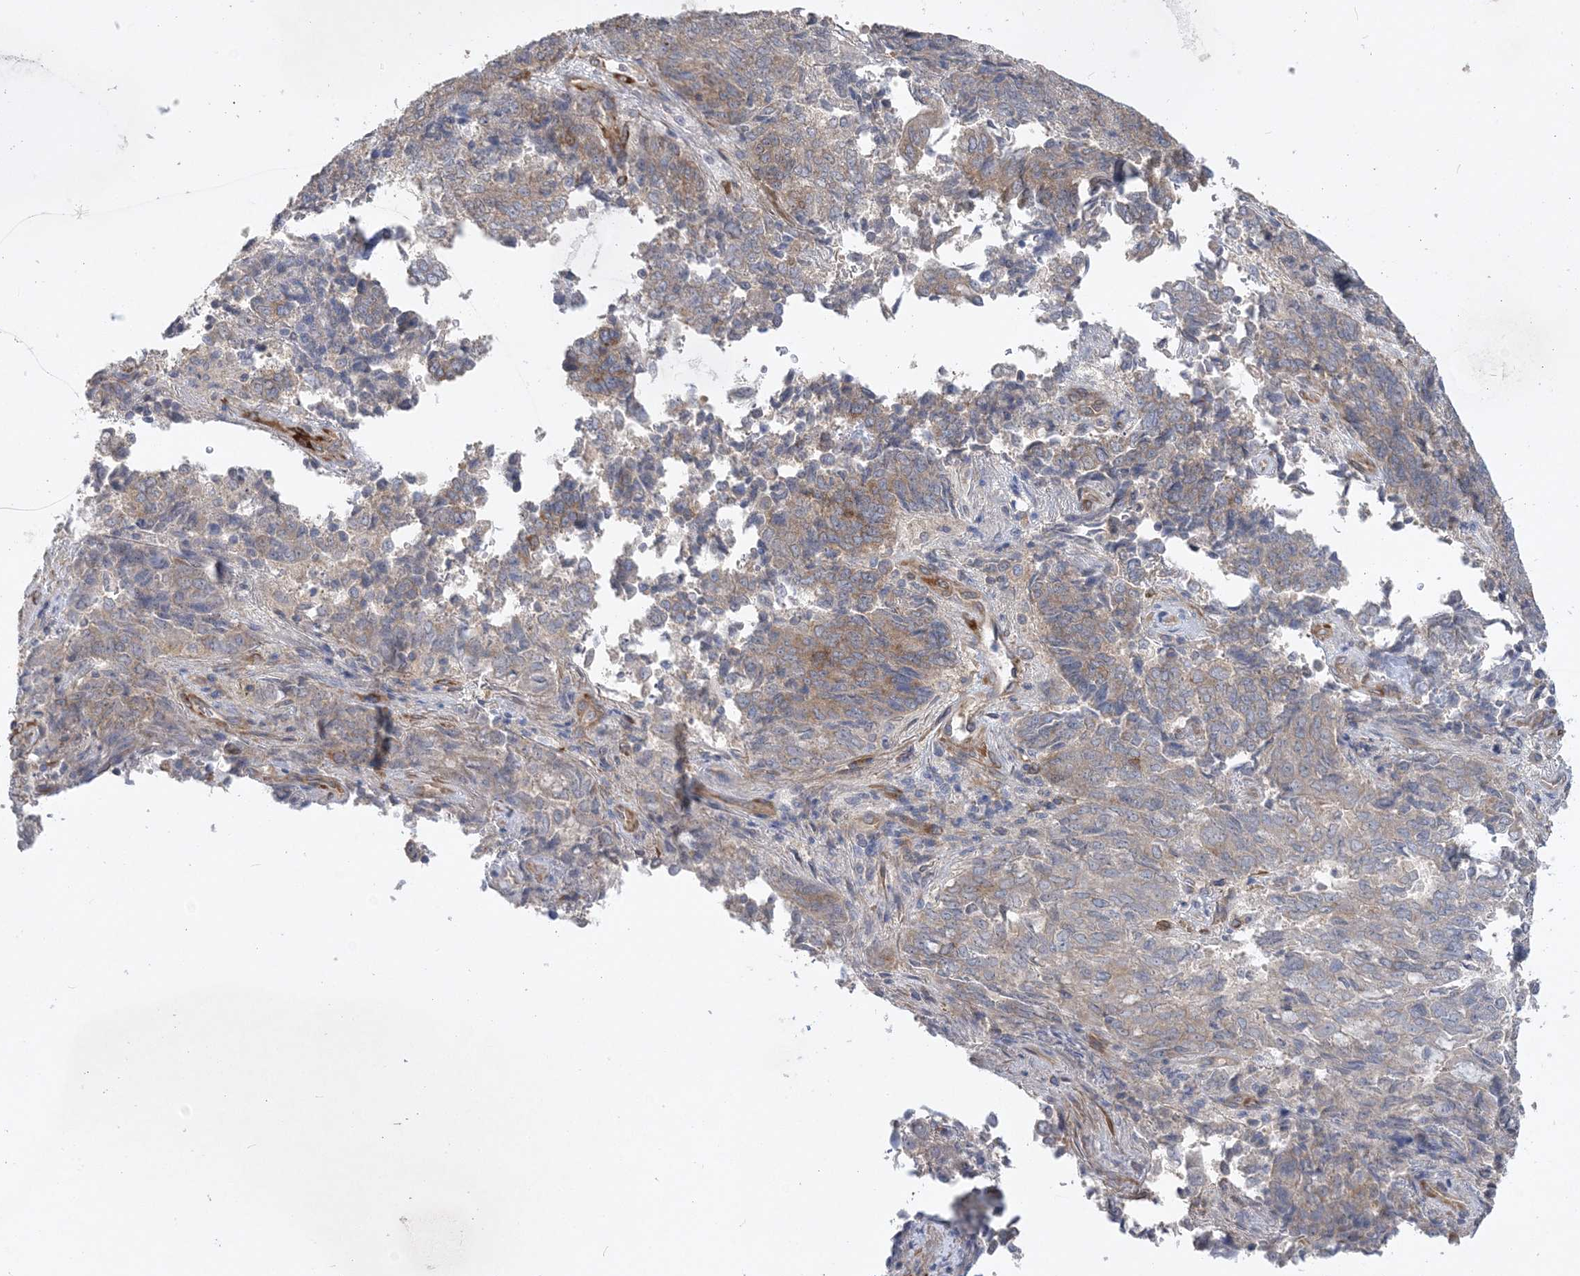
{"staining": {"intensity": "weak", "quantity": "<25%", "location": "cytoplasmic/membranous"}, "tissue": "endometrial cancer", "cell_type": "Tumor cells", "image_type": "cancer", "snomed": [{"axis": "morphology", "description": "Adenocarcinoma, NOS"}, {"axis": "topography", "description": "Endometrium"}], "caption": "This image is of endometrial cancer stained with immunohistochemistry to label a protein in brown with the nuclei are counter-stained blue. There is no positivity in tumor cells.", "gene": "MAP4K5", "patient": {"sex": "female", "age": 80}}